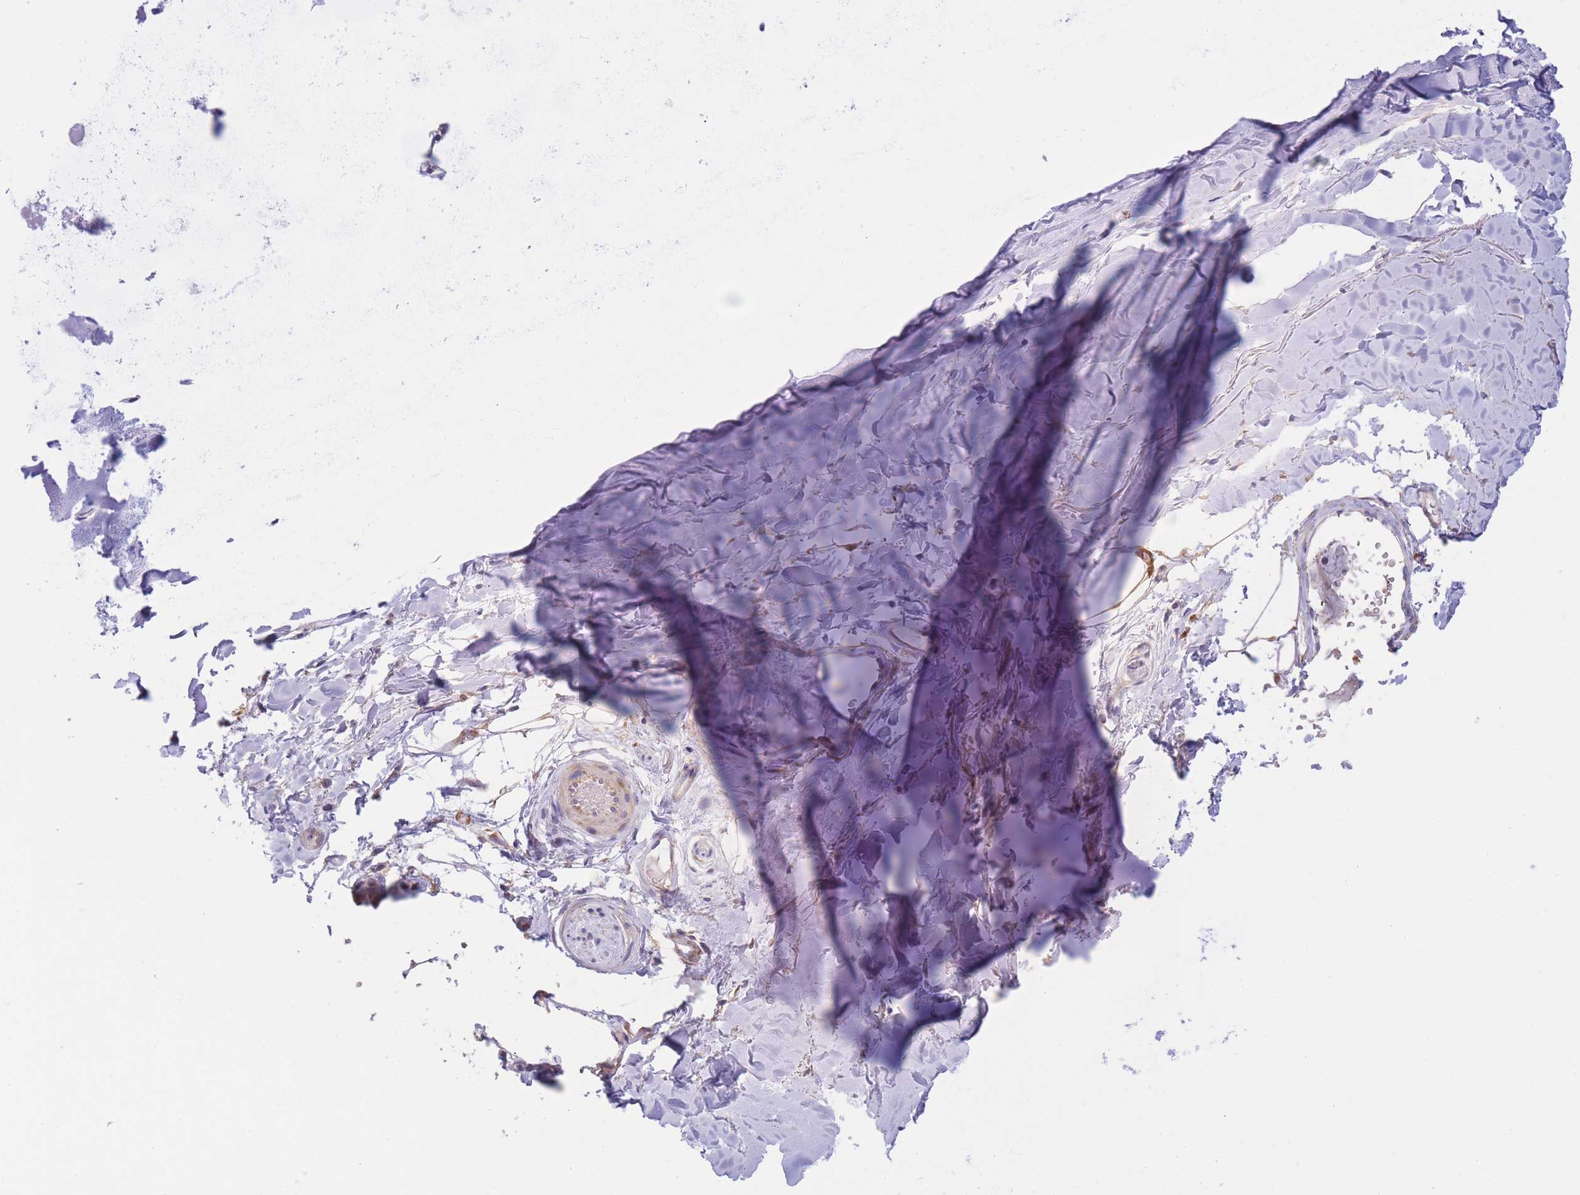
{"staining": {"intensity": "negative", "quantity": "none", "location": "none"}, "tissue": "soft tissue", "cell_type": "Chondrocytes", "image_type": "normal", "snomed": [{"axis": "morphology", "description": "Normal tissue, NOS"}, {"axis": "topography", "description": "Cartilage tissue"}], "caption": "Immunohistochemistry (IHC) photomicrograph of benign soft tissue stained for a protein (brown), which displays no positivity in chondrocytes.", "gene": "SLC25A42", "patient": {"sex": "male", "age": 80}}